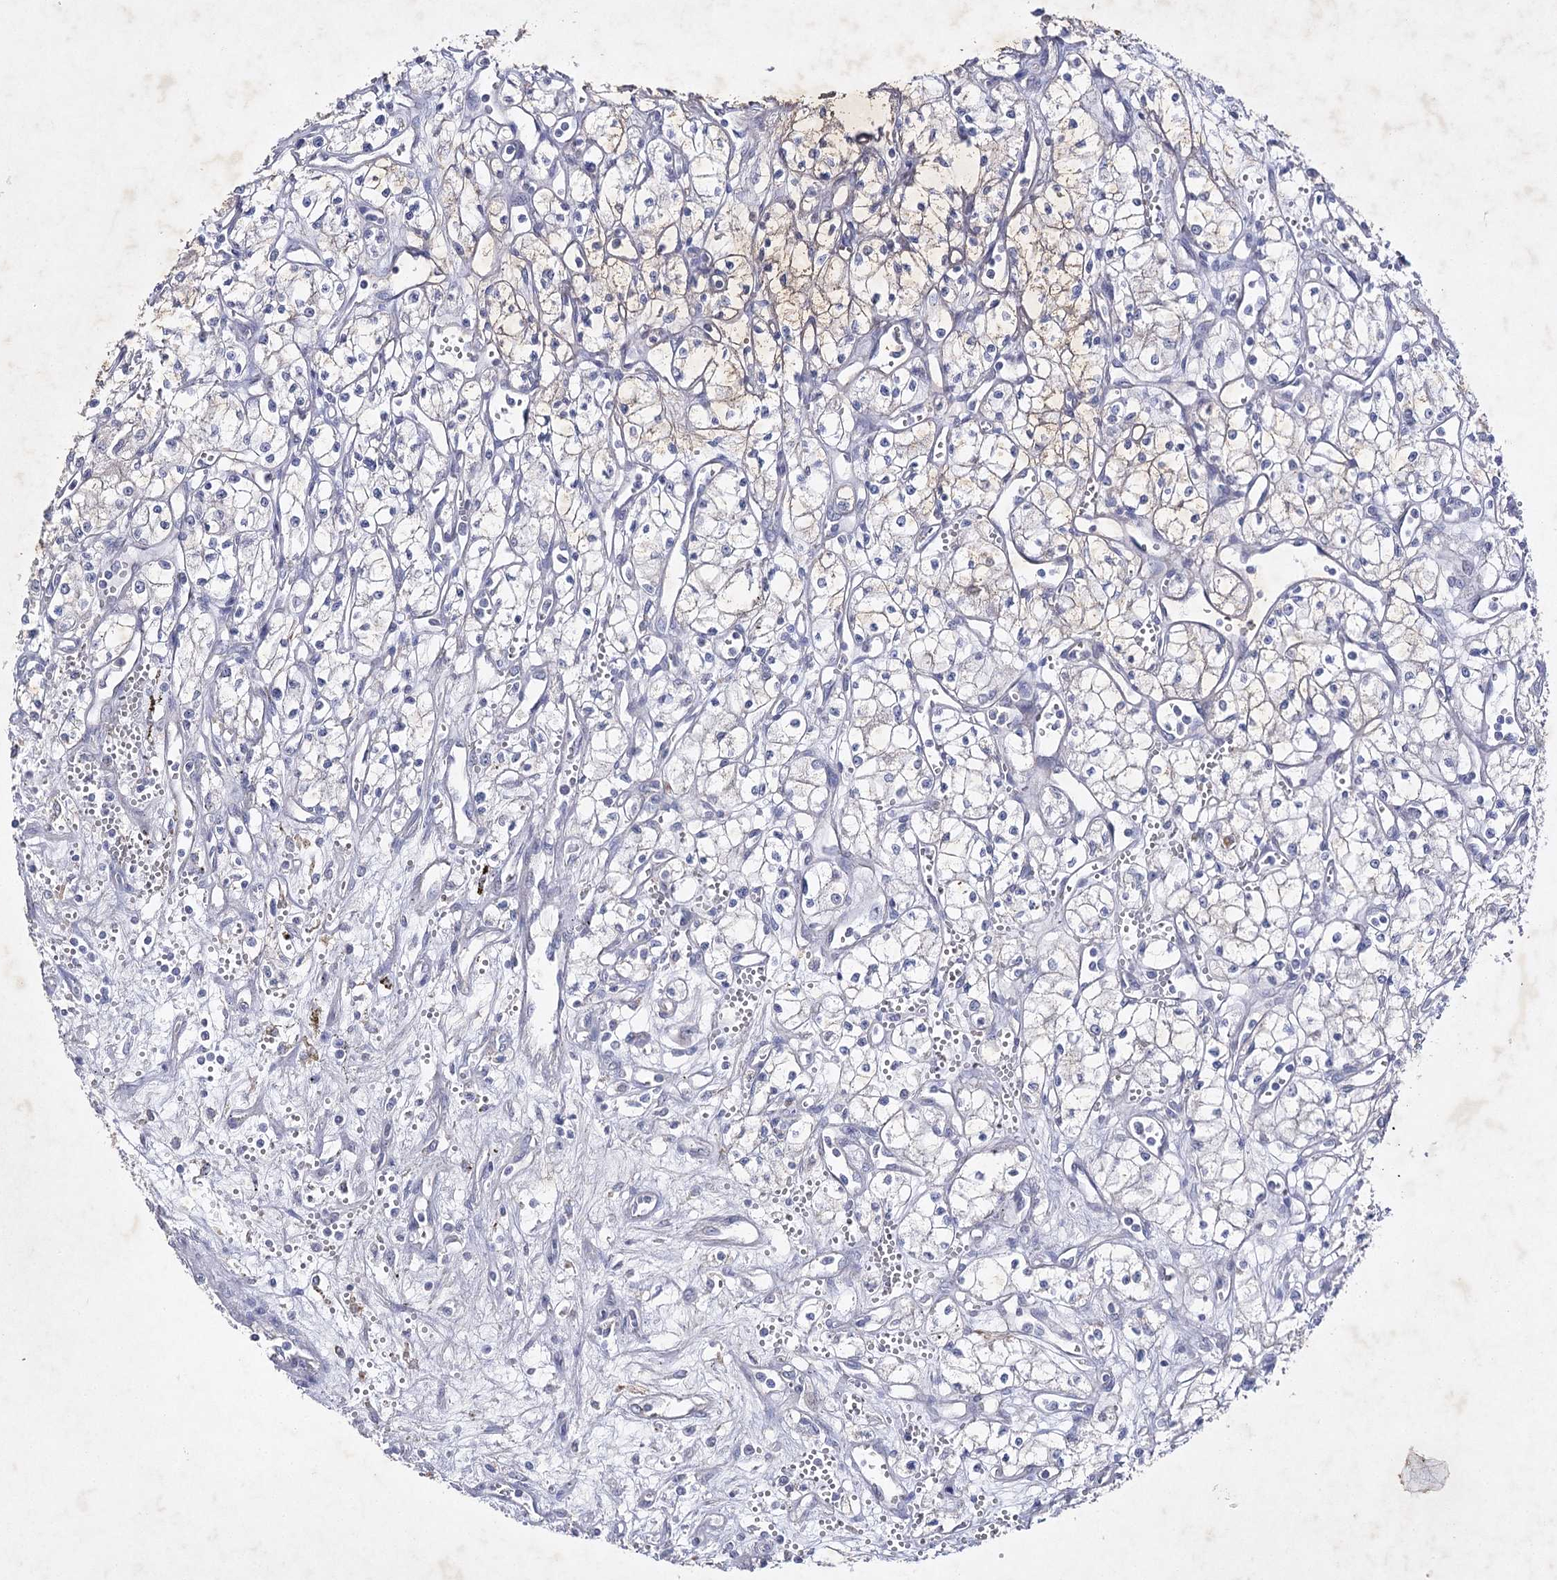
{"staining": {"intensity": "weak", "quantity": "<25%", "location": "cytoplasmic/membranous"}, "tissue": "renal cancer", "cell_type": "Tumor cells", "image_type": "cancer", "snomed": [{"axis": "morphology", "description": "Adenocarcinoma, NOS"}, {"axis": "topography", "description": "Kidney"}], "caption": "This is an IHC histopathology image of human renal adenocarcinoma. There is no positivity in tumor cells.", "gene": "COX15", "patient": {"sex": "male", "age": 59}}